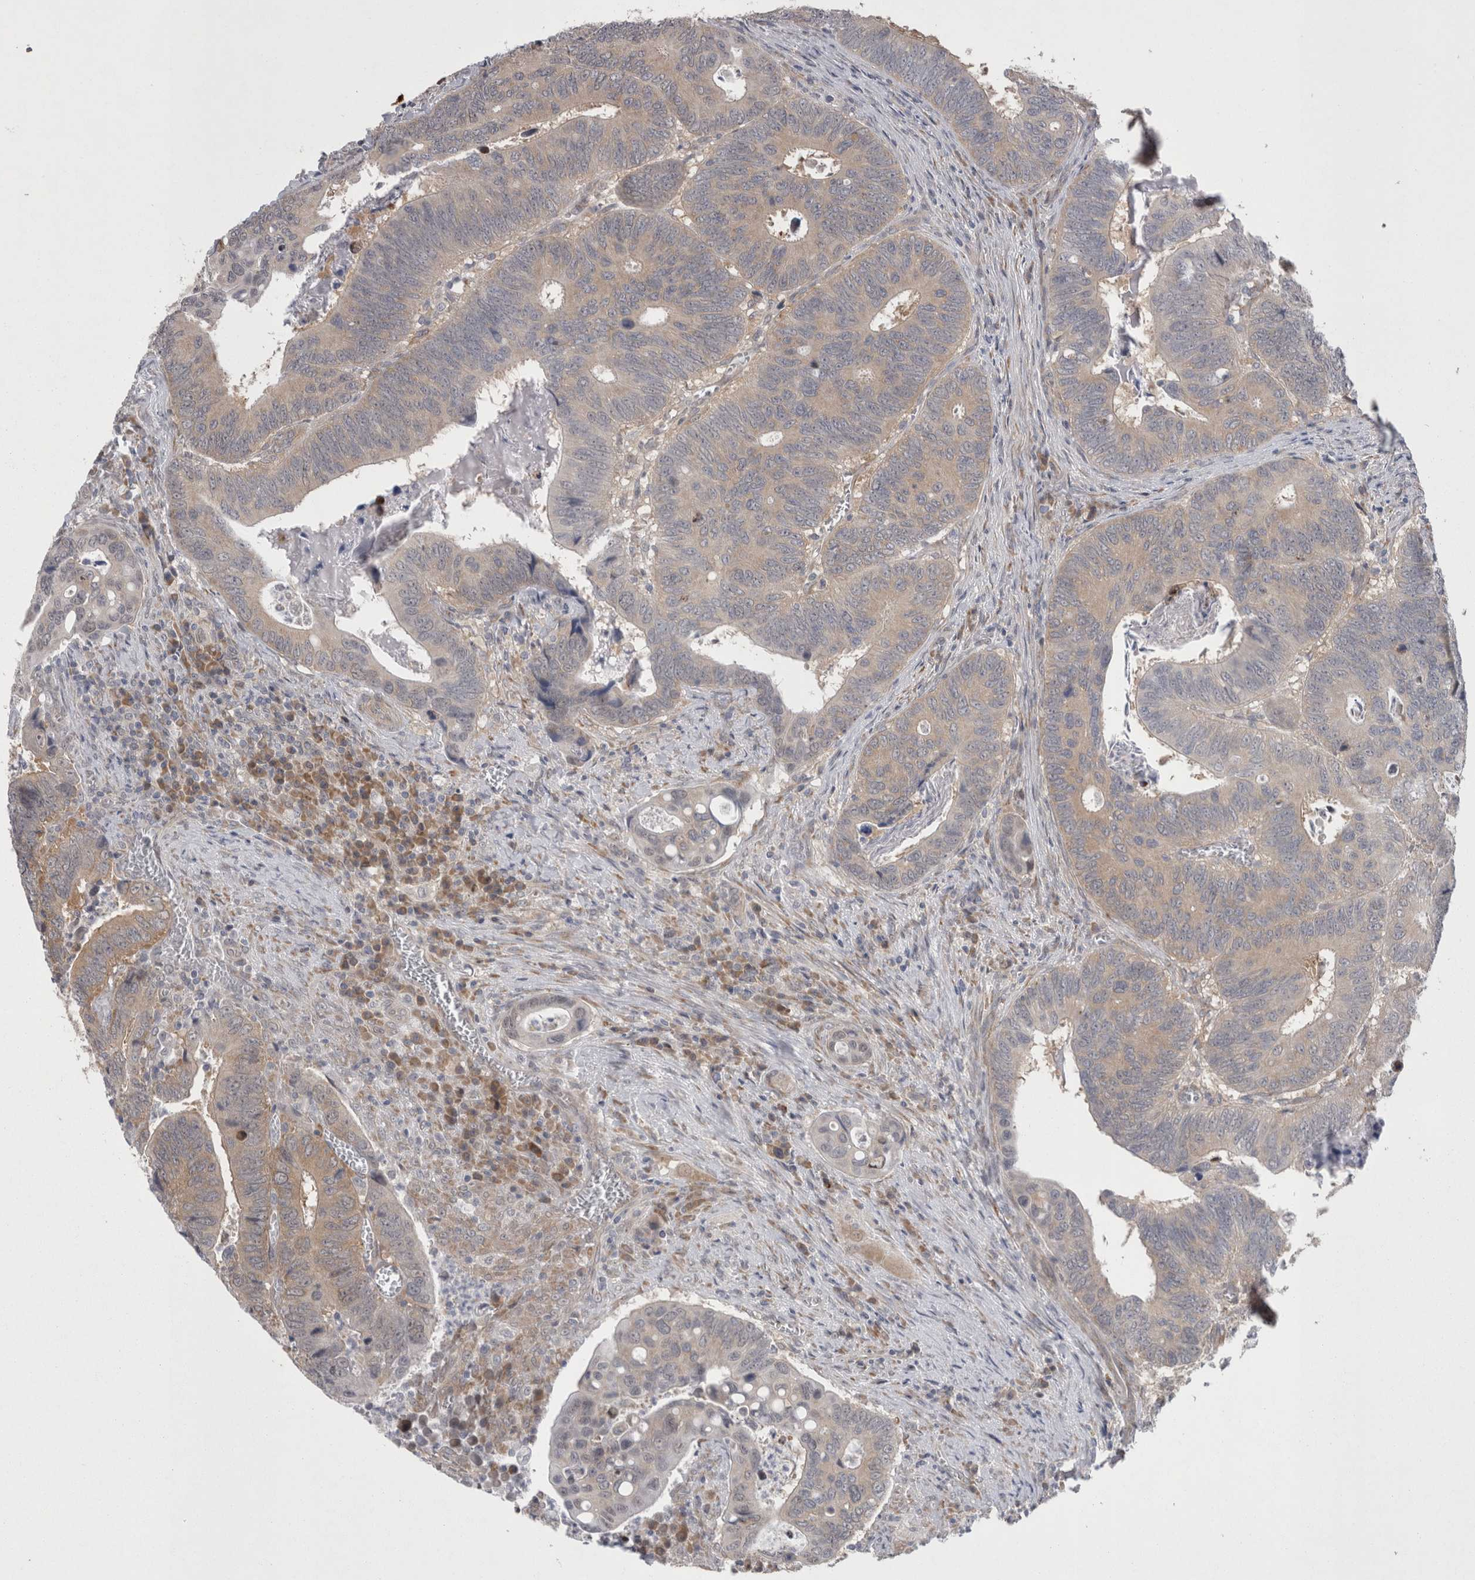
{"staining": {"intensity": "weak", "quantity": "25%-75%", "location": "cytoplasmic/membranous"}, "tissue": "colorectal cancer", "cell_type": "Tumor cells", "image_type": "cancer", "snomed": [{"axis": "morphology", "description": "Inflammation, NOS"}, {"axis": "morphology", "description": "Adenocarcinoma, NOS"}, {"axis": "topography", "description": "Colon"}], "caption": "The immunohistochemical stain shows weak cytoplasmic/membranous positivity in tumor cells of colorectal cancer (adenocarcinoma) tissue.", "gene": "DDX6", "patient": {"sex": "male", "age": 72}}